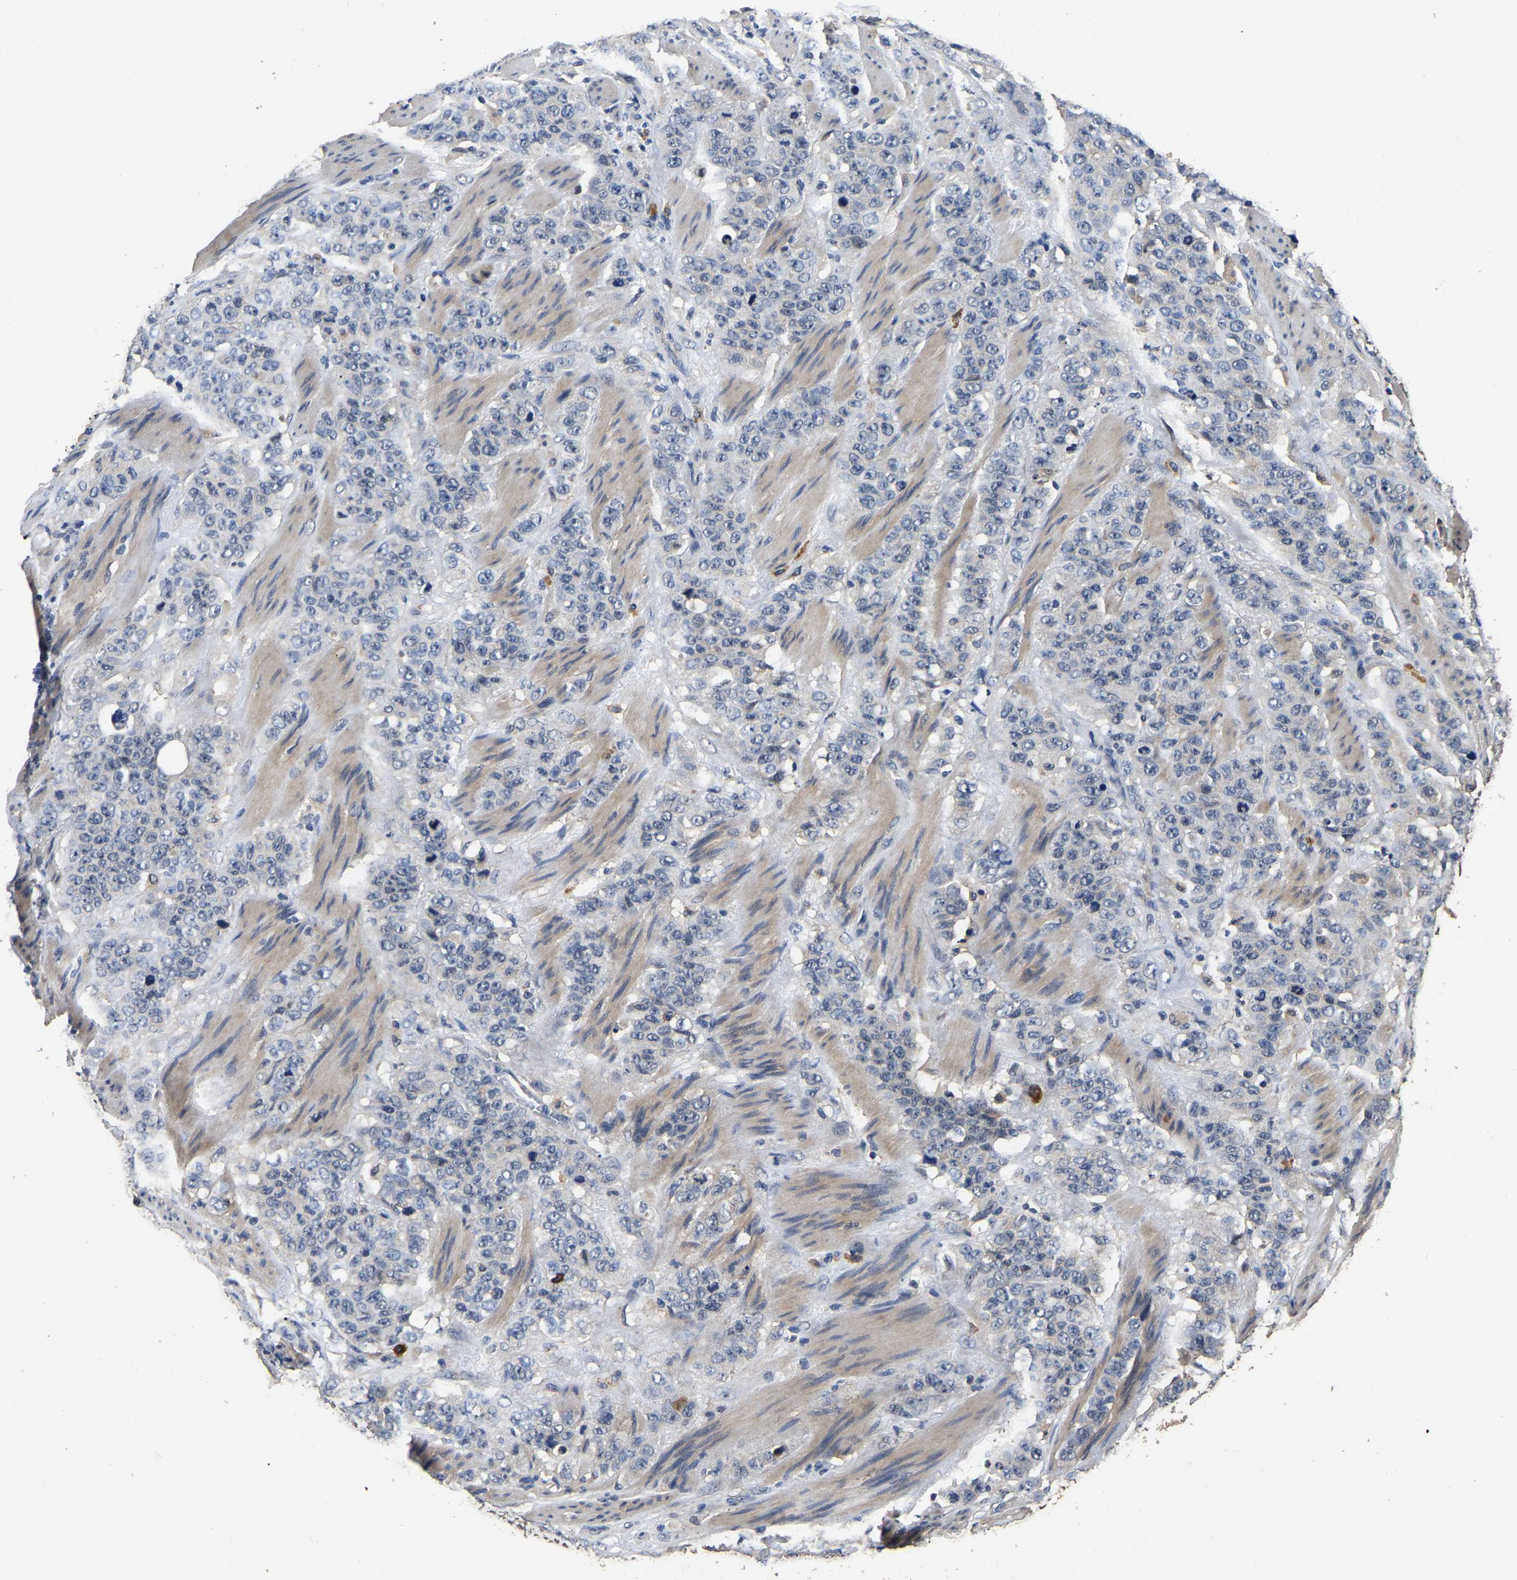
{"staining": {"intensity": "negative", "quantity": "none", "location": "none"}, "tissue": "stomach cancer", "cell_type": "Tumor cells", "image_type": "cancer", "snomed": [{"axis": "morphology", "description": "Adenocarcinoma, NOS"}, {"axis": "topography", "description": "Stomach"}], "caption": "Immunohistochemistry (IHC) of stomach cancer (adenocarcinoma) demonstrates no staining in tumor cells. Nuclei are stained in blue.", "gene": "STK32C", "patient": {"sex": "male", "age": 48}}